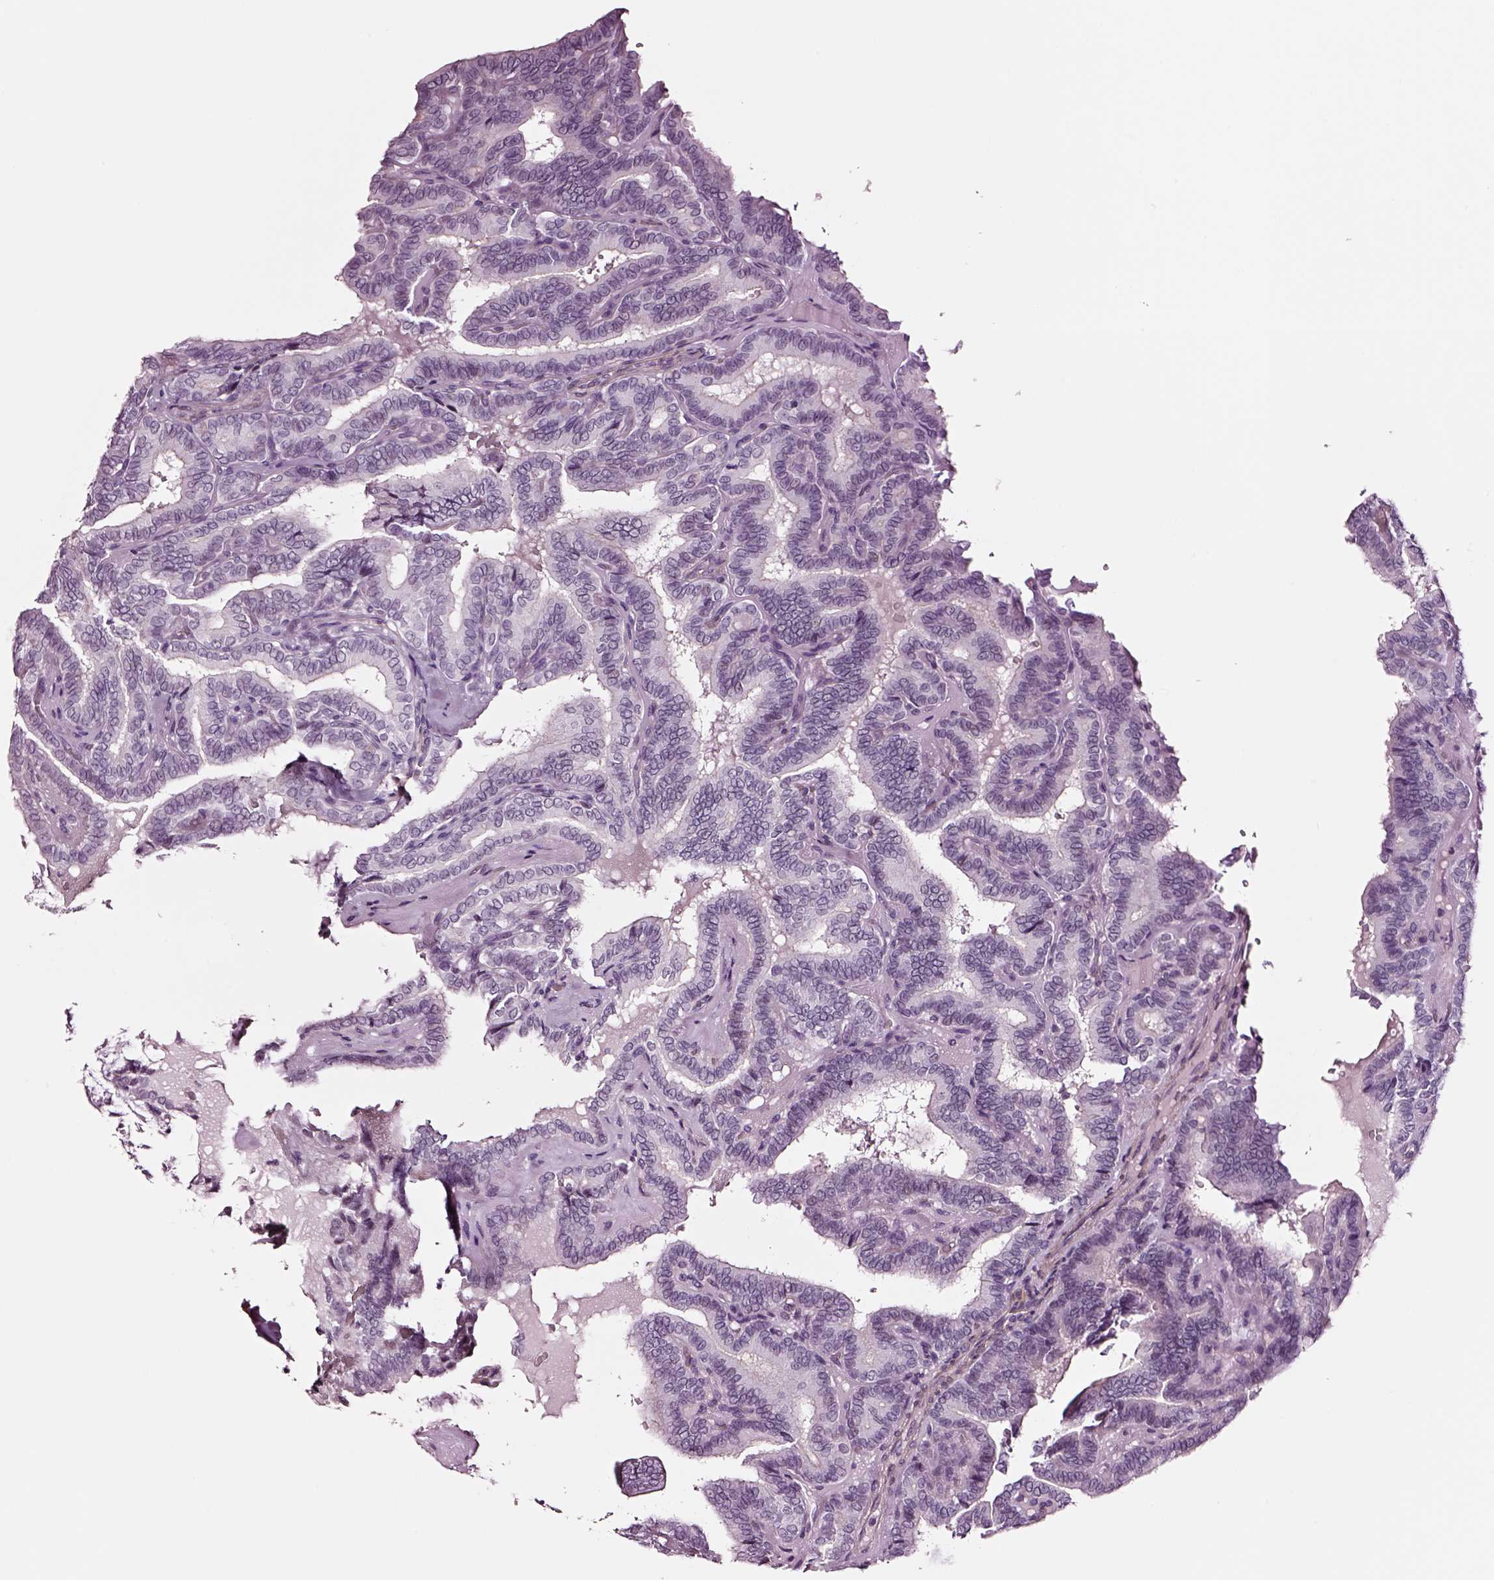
{"staining": {"intensity": "negative", "quantity": "none", "location": "none"}, "tissue": "thyroid cancer", "cell_type": "Tumor cells", "image_type": "cancer", "snomed": [{"axis": "morphology", "description": "Papillary adenocarcinoma, NOS"}, {"axis": "topography", "description": "Thyroid gland"}], "caption": "DAB immunohistochemical staining of human thyroid cancer reveals no significant expression in tumor cells.", "gene": "SOX10", "patient": {"sex": "female", "age": 21}}